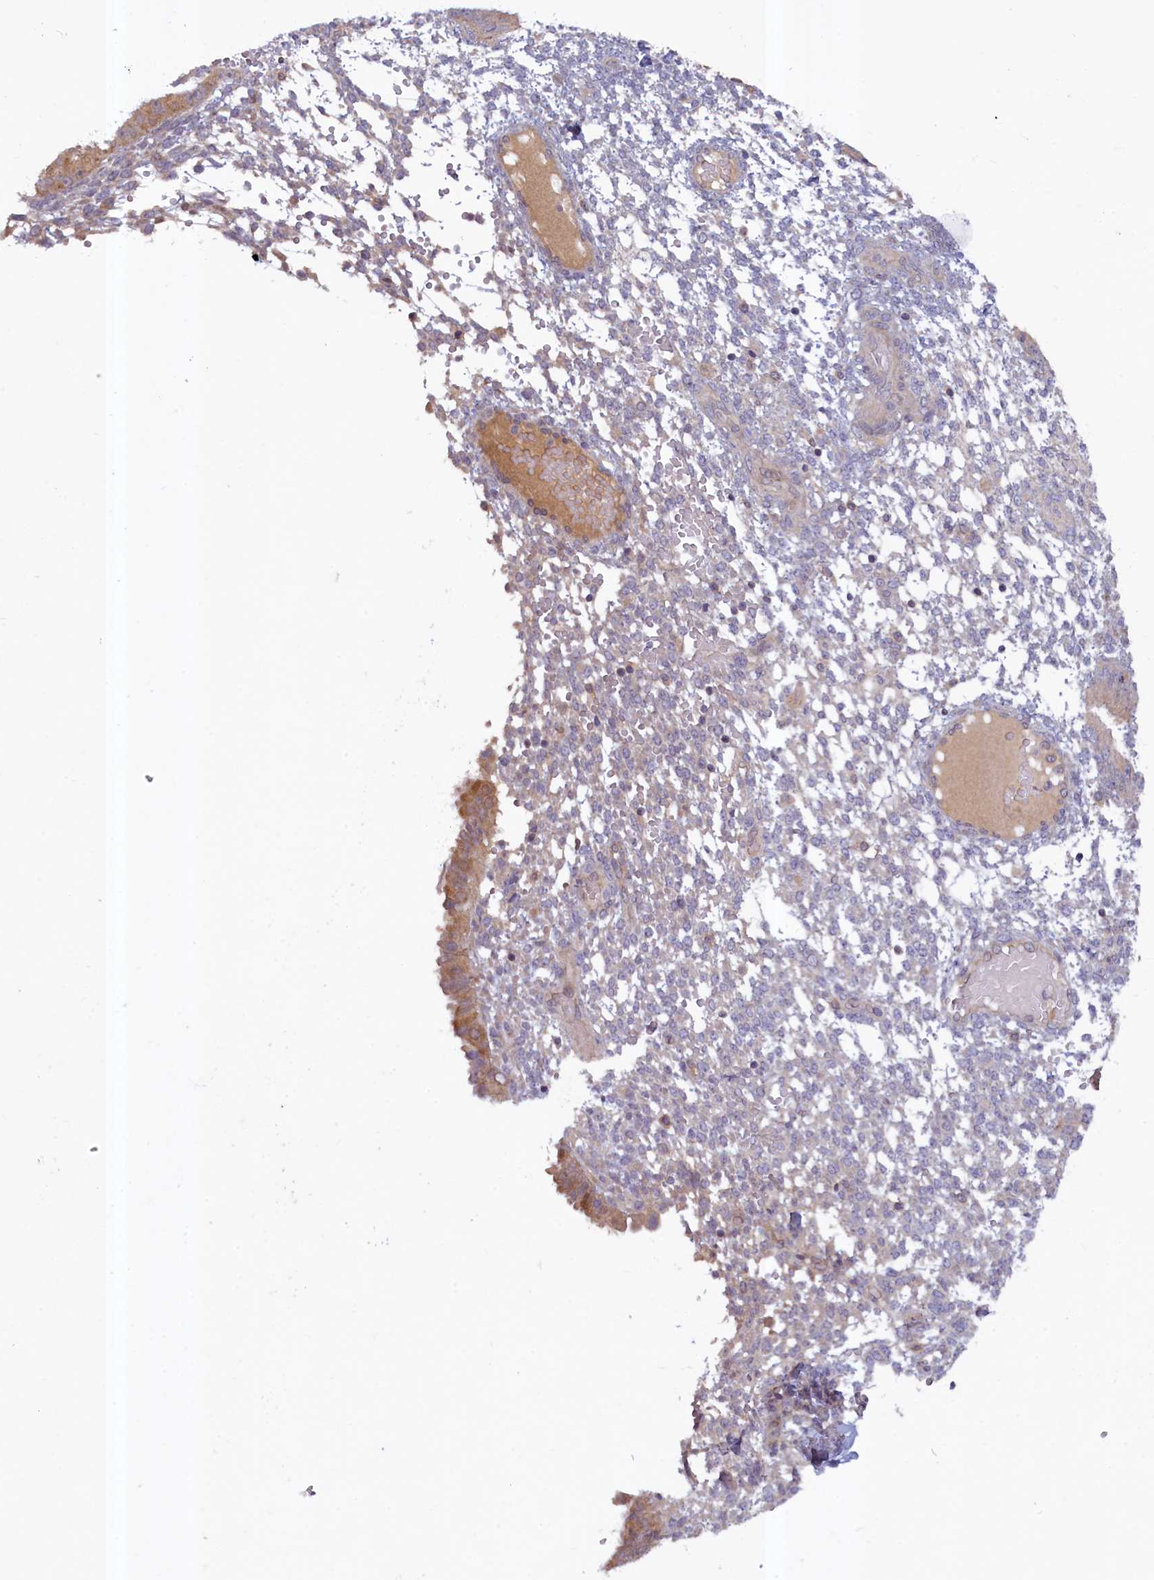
{"staining": {"intensity": "negative", "quantity": "none", "location": "none"}, "tissue": "endometrium", "cell_type": "Cells in endometrial stroma", "image_type": "normal", "snomed": [{"axis": "morphology", "description": "Normal tissue, NOS"}, {"axis": "topography", "description": "Endometrium"}], "caption": "Immunohistochemical staining of normal human endometrium reveals no significant expression in cells in endometrial stroma. Nuclei are stained in blue.", "gene": "NUBP1", "patient": {"sex": "female", "age": 49}}